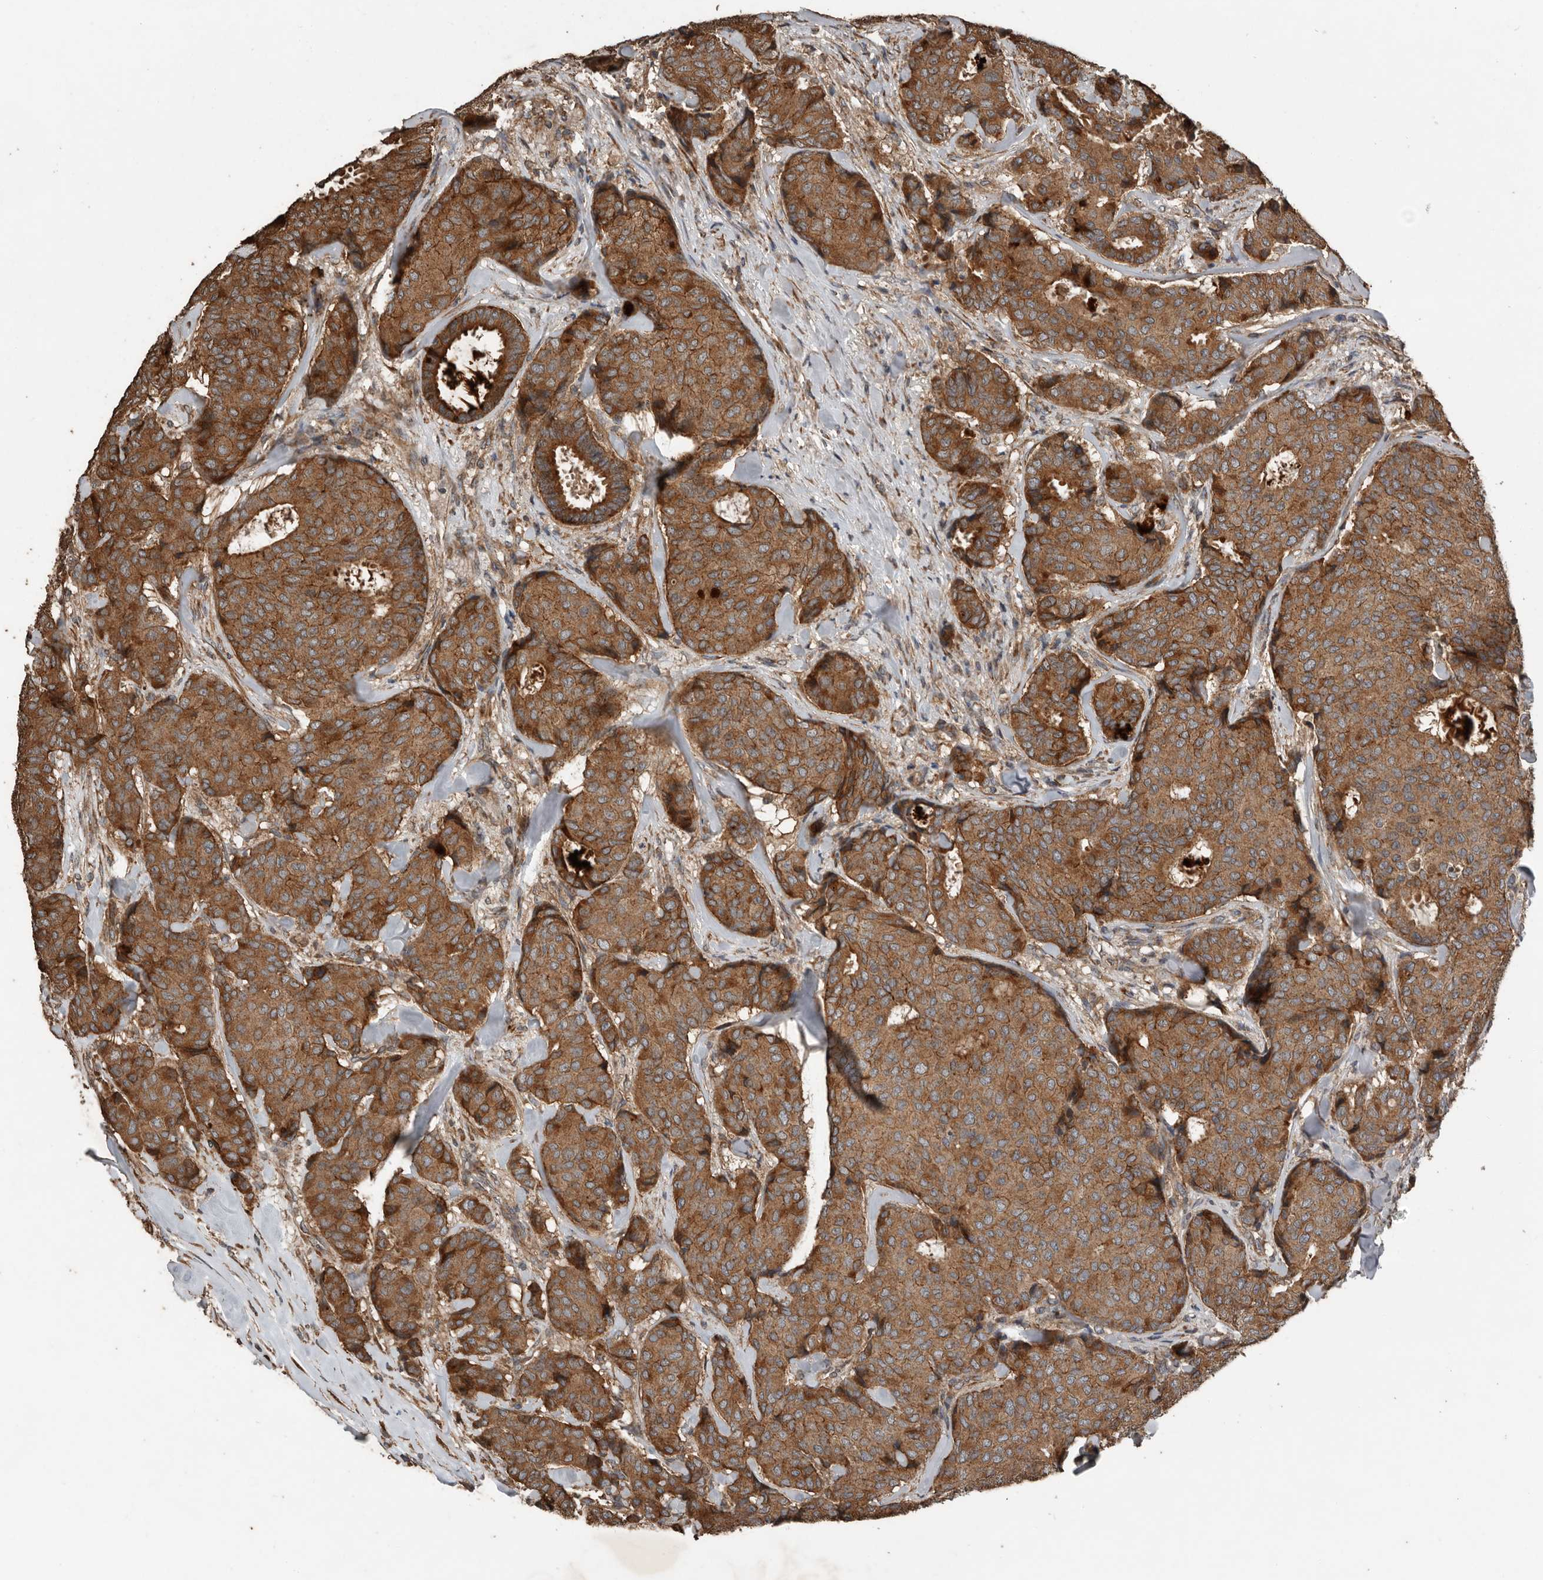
{"staining": {"intensity": "strong", "quantity": ">75%", "location": "cytoplasmic/membranous"}, "tissue": "breast cancer", "cell_type": "Tumor cells", "image_type": "cancer", "snomed": [{"axis": "morphology", "description": "Duct carcinoma"}, {"axis": "topography", "description": "Breast"}], "caption": "A brown stain shows strong cytoplasmic/membranous positivity of a protein in breast cancer (infiltrating ductal carcinoma) tumor cells. (DAB IHC, brown staining for protein, blue staining for nuclei).", "gene": "RNF207", "patient": {"sex": "female", "age": 75}}